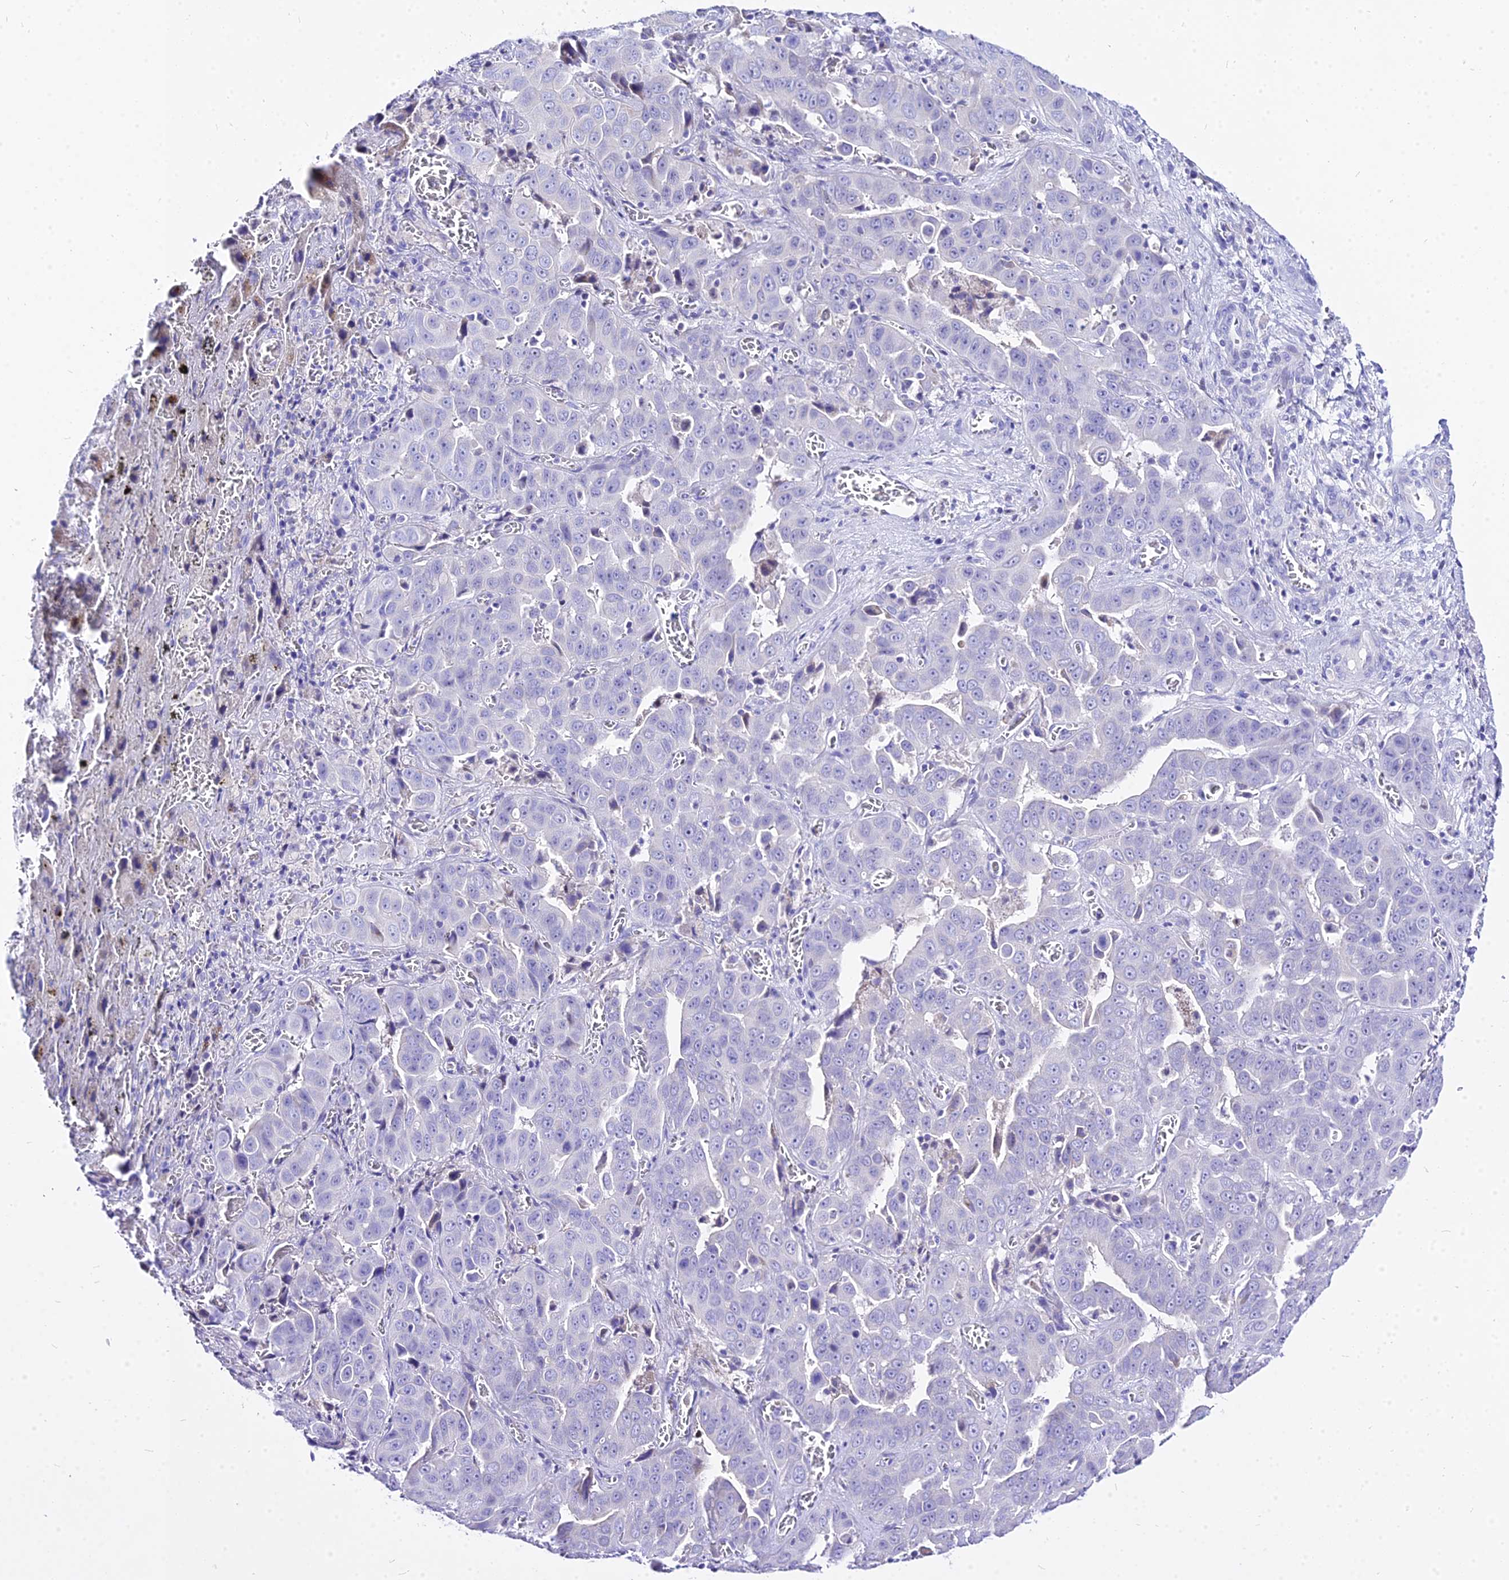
{"staining": {"intensity": "negative", "quantity": "none", "location": "none"}, "tissue": "liver cancer", "cell_type": "Tumor cells", "image_type": "cancer", "snomed": [{"axis": "morphology", "description": "Cholangiocarcinoma"}, {"axis": "topography", "description": "Liver"}], "caption": "Photomicrograph shows no significant protein expression in tumor cells of liver cancer.", "gene": "CARD18", "patient": {"sex": "female", "age": 52}}